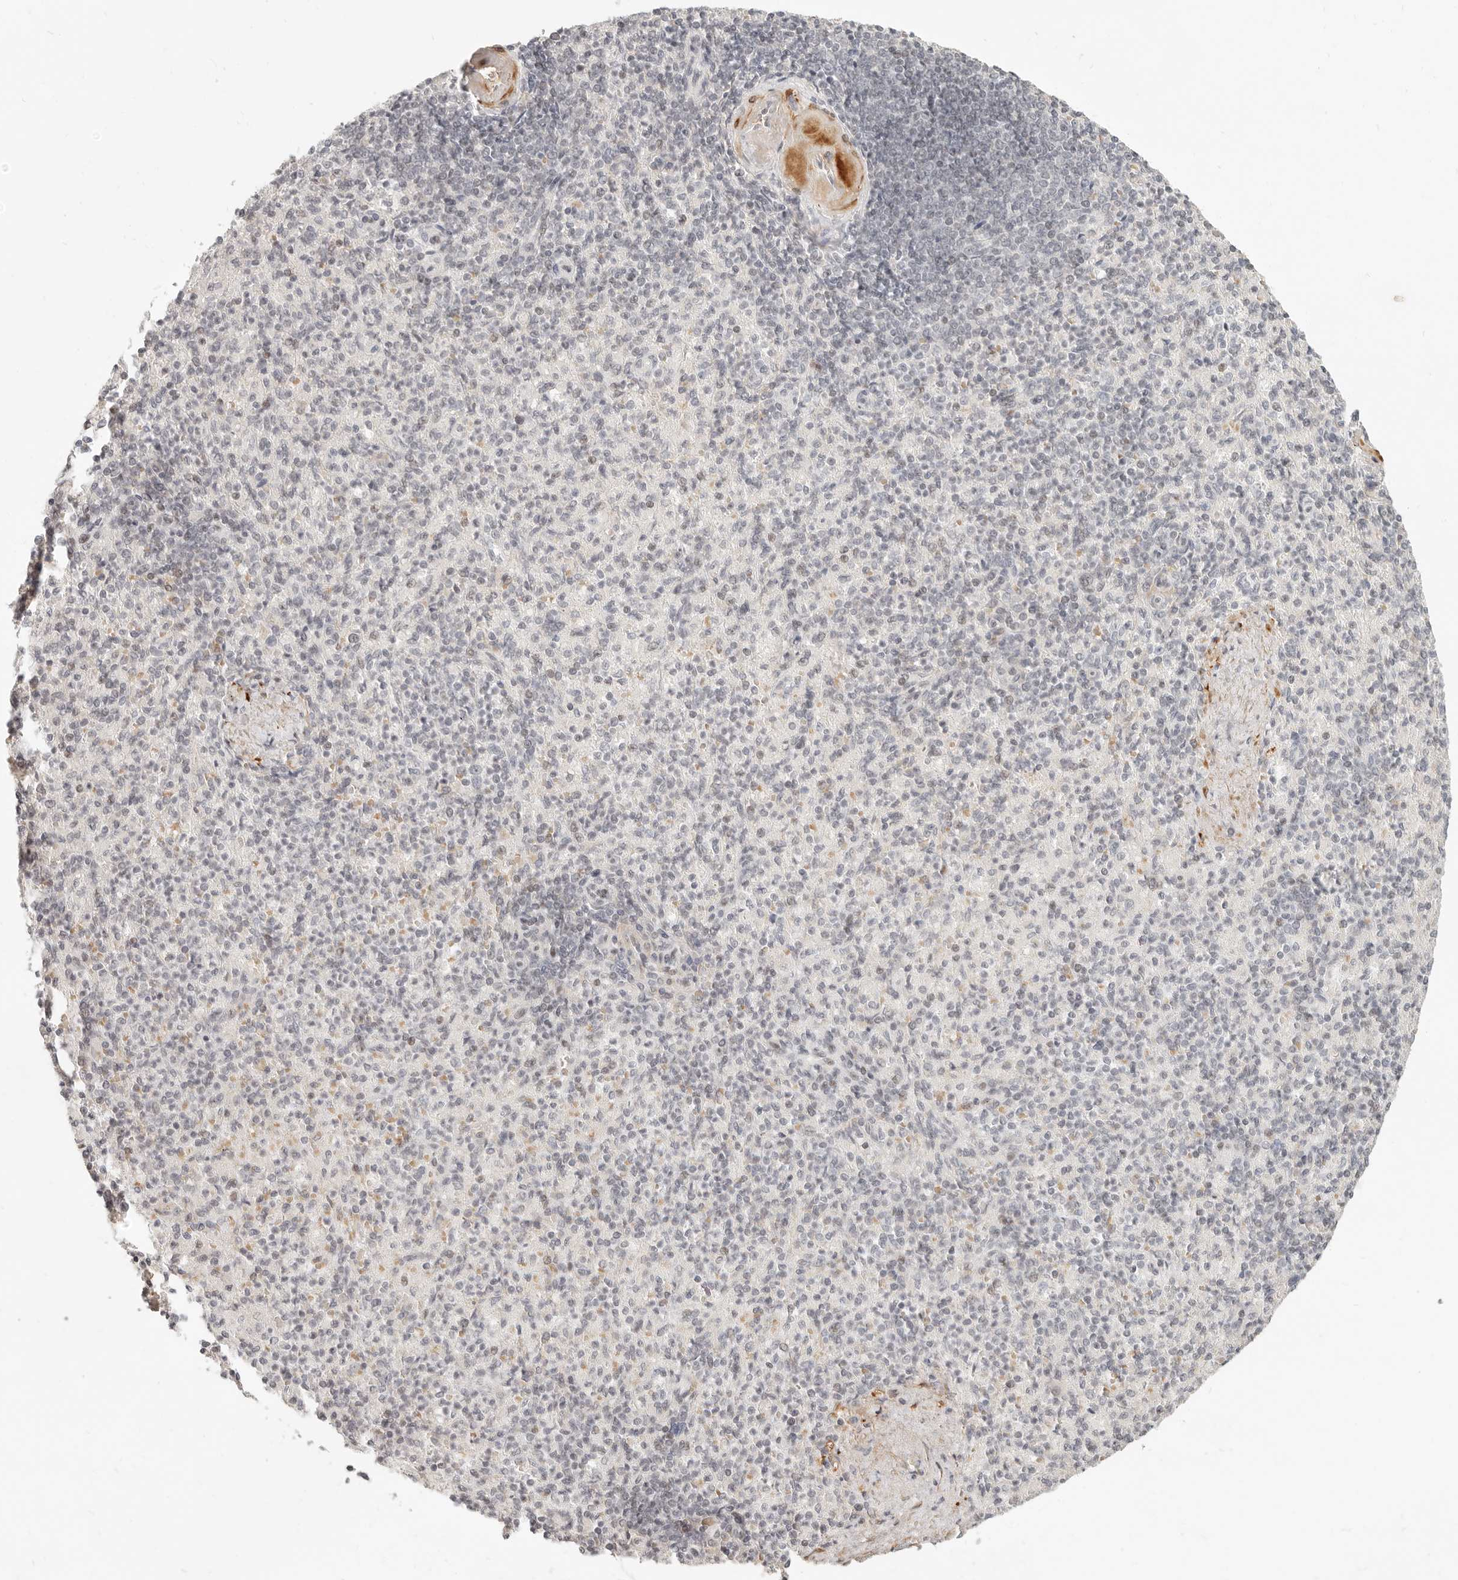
{"staining": {"intensity": "weak", "quantity": "25%-75%", "location": "nuclear"}, "tissue": "spleen", "cell_type": "Cells in red pulp", "image_type": "normal", "snomed": [{"axis": "morphology", "description": "Normal tissue, NOS"}, {"axis": "topography", "description": "Spleen"}], "caption": "Spleen stained for a protein (brown) displays weak nuclear positive positivity in about 25%-75% of cells in red pulp.", "gene": "GABPA", "patient": {"sex": "female", "age": 74}}